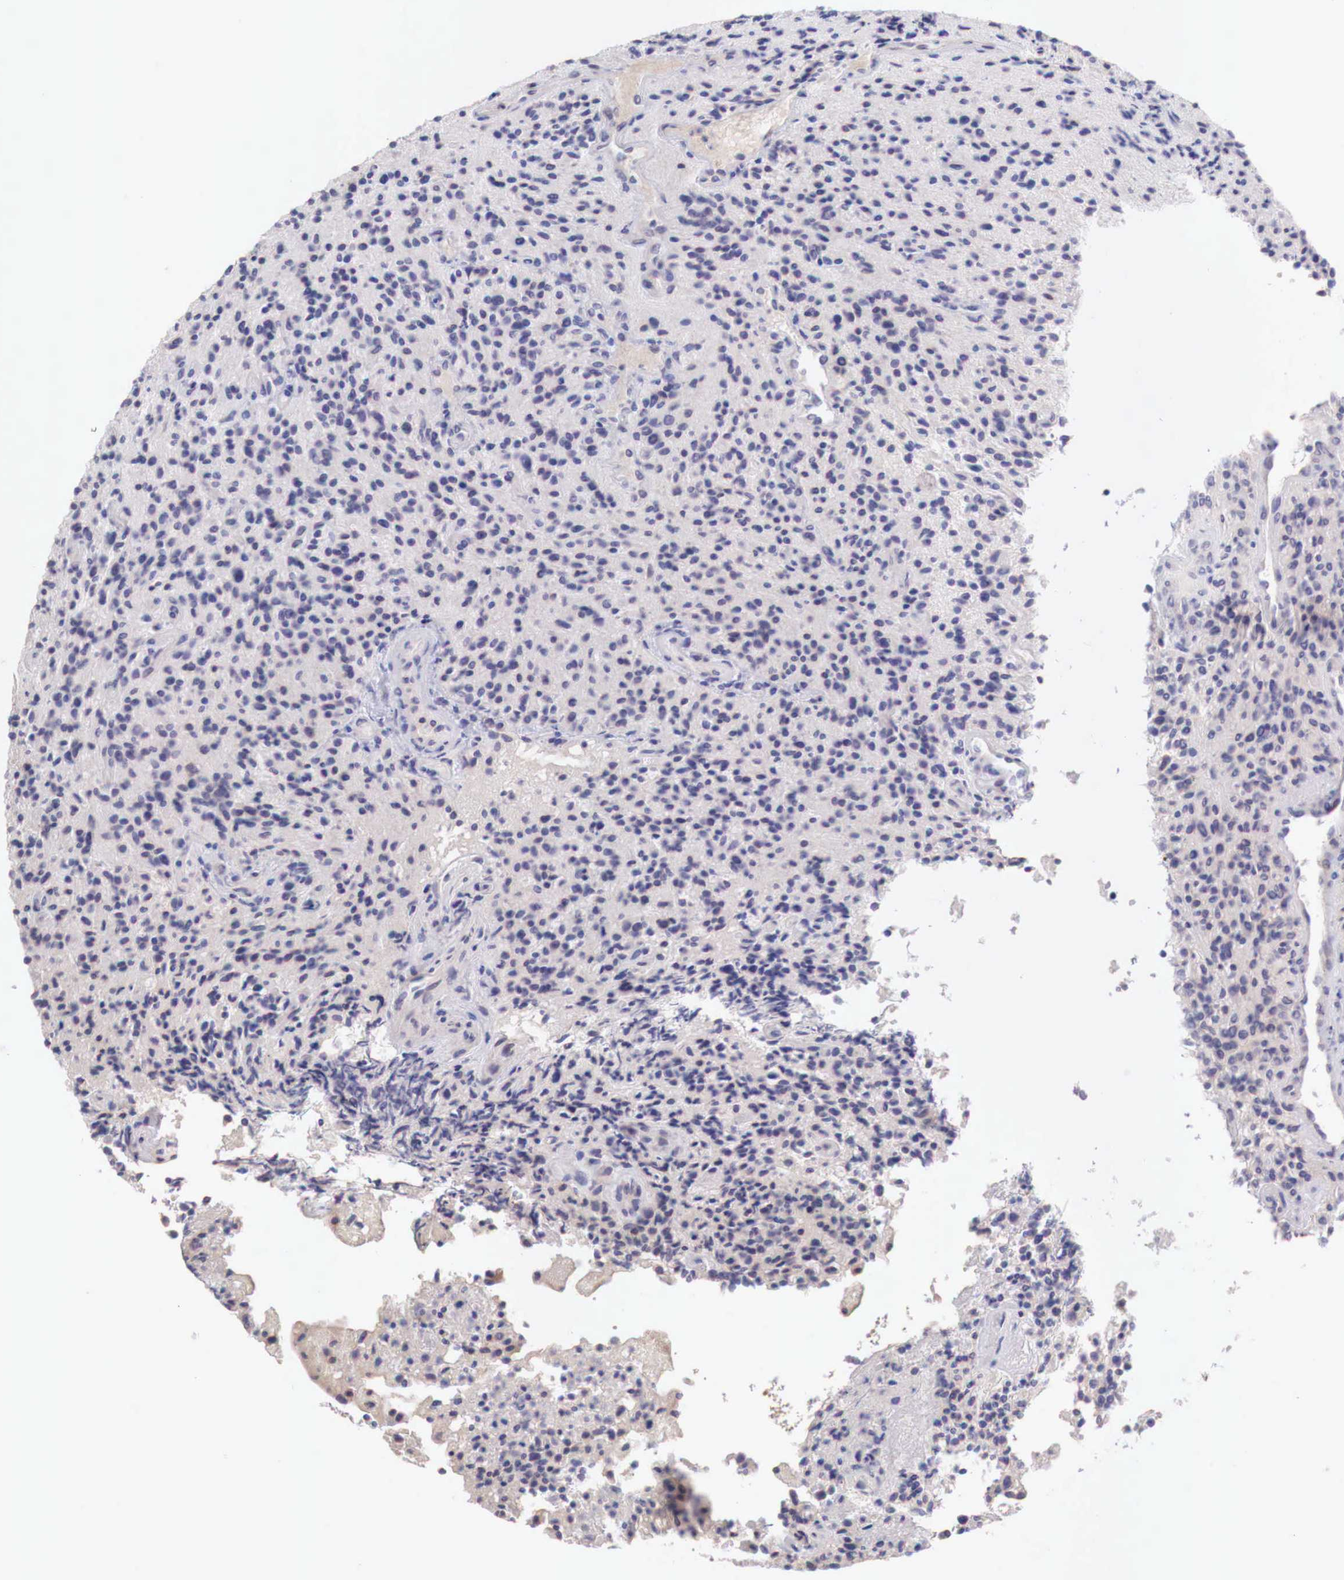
{"staining": {"intensity": "negative", "quantity": "none", "location": "none"}, "tissue": "glioma", "cell_type": "Tumor cells", "image_type": "cancer", "snomed": [{"axis": "morphology", "description": "Glioma, malignant, High grade"}, {"axis": "topography", "description": "Brain"}], "caption": "The micrograph reveals no significant positivity in tumor cells of glioma.", "gene": "XPNPEP2", "patient": {"sex": "female", "age": 13}}